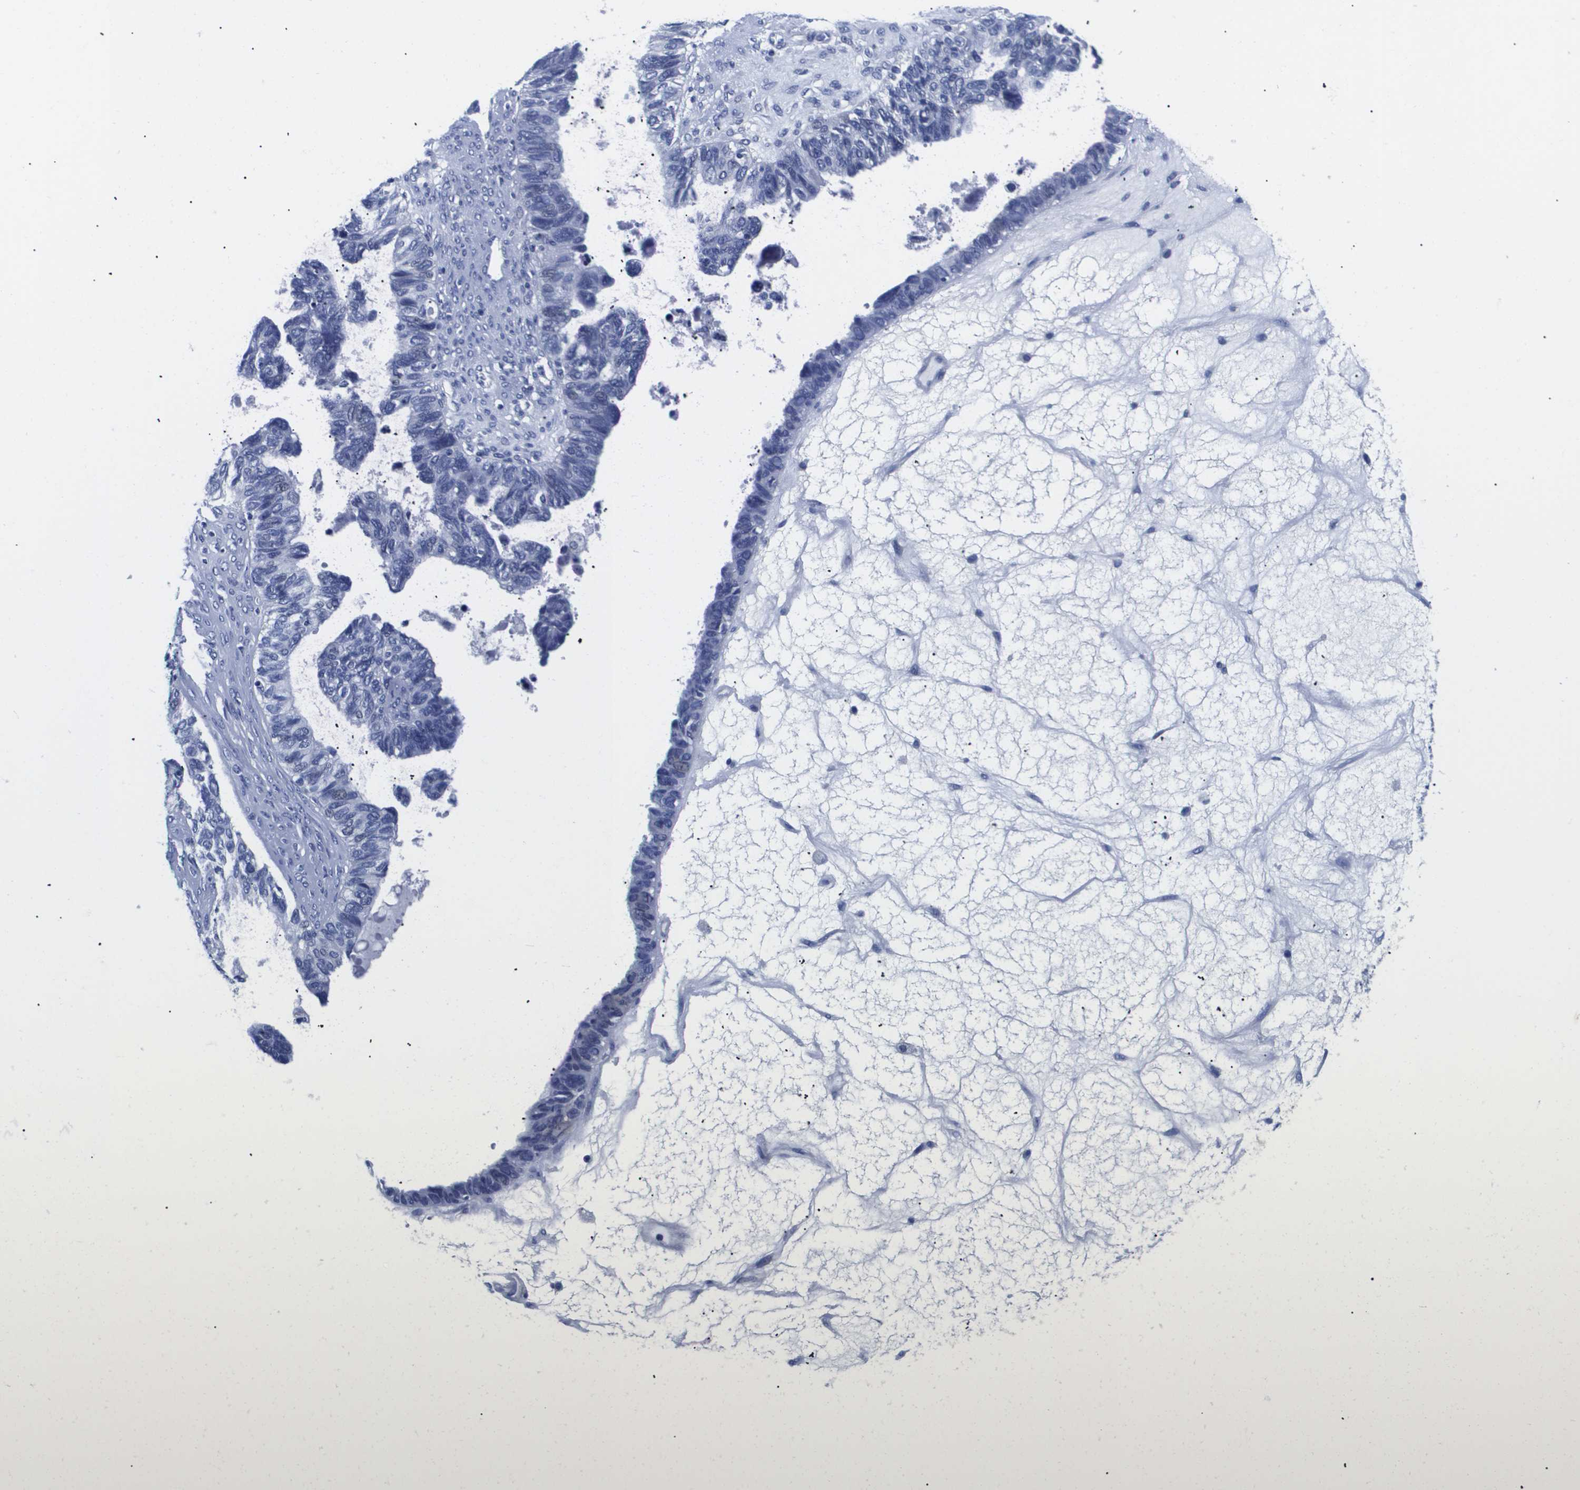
{"staining": {"intensity": "negative", "quantity": "none", "location": "none"}, "tissue": "ovarian cancer", "cell_type": "Tumor cells", "image_type": "cancer", "snomed": [{"axis": "morphology", "description": "Cystadenocarcinoma, serous, NOS"}, {"axis": "topography", "description": "Ovary"}], "caption": "A high-resolution photomicrograph shows immunohistochemistry (IHC) staining of serous cystadenocarcinoma (ovarian), which shows no significant expression in tumor cells.", "gene": "ATP6V0A4", "patient": {"sex": "female", "age": 79}}